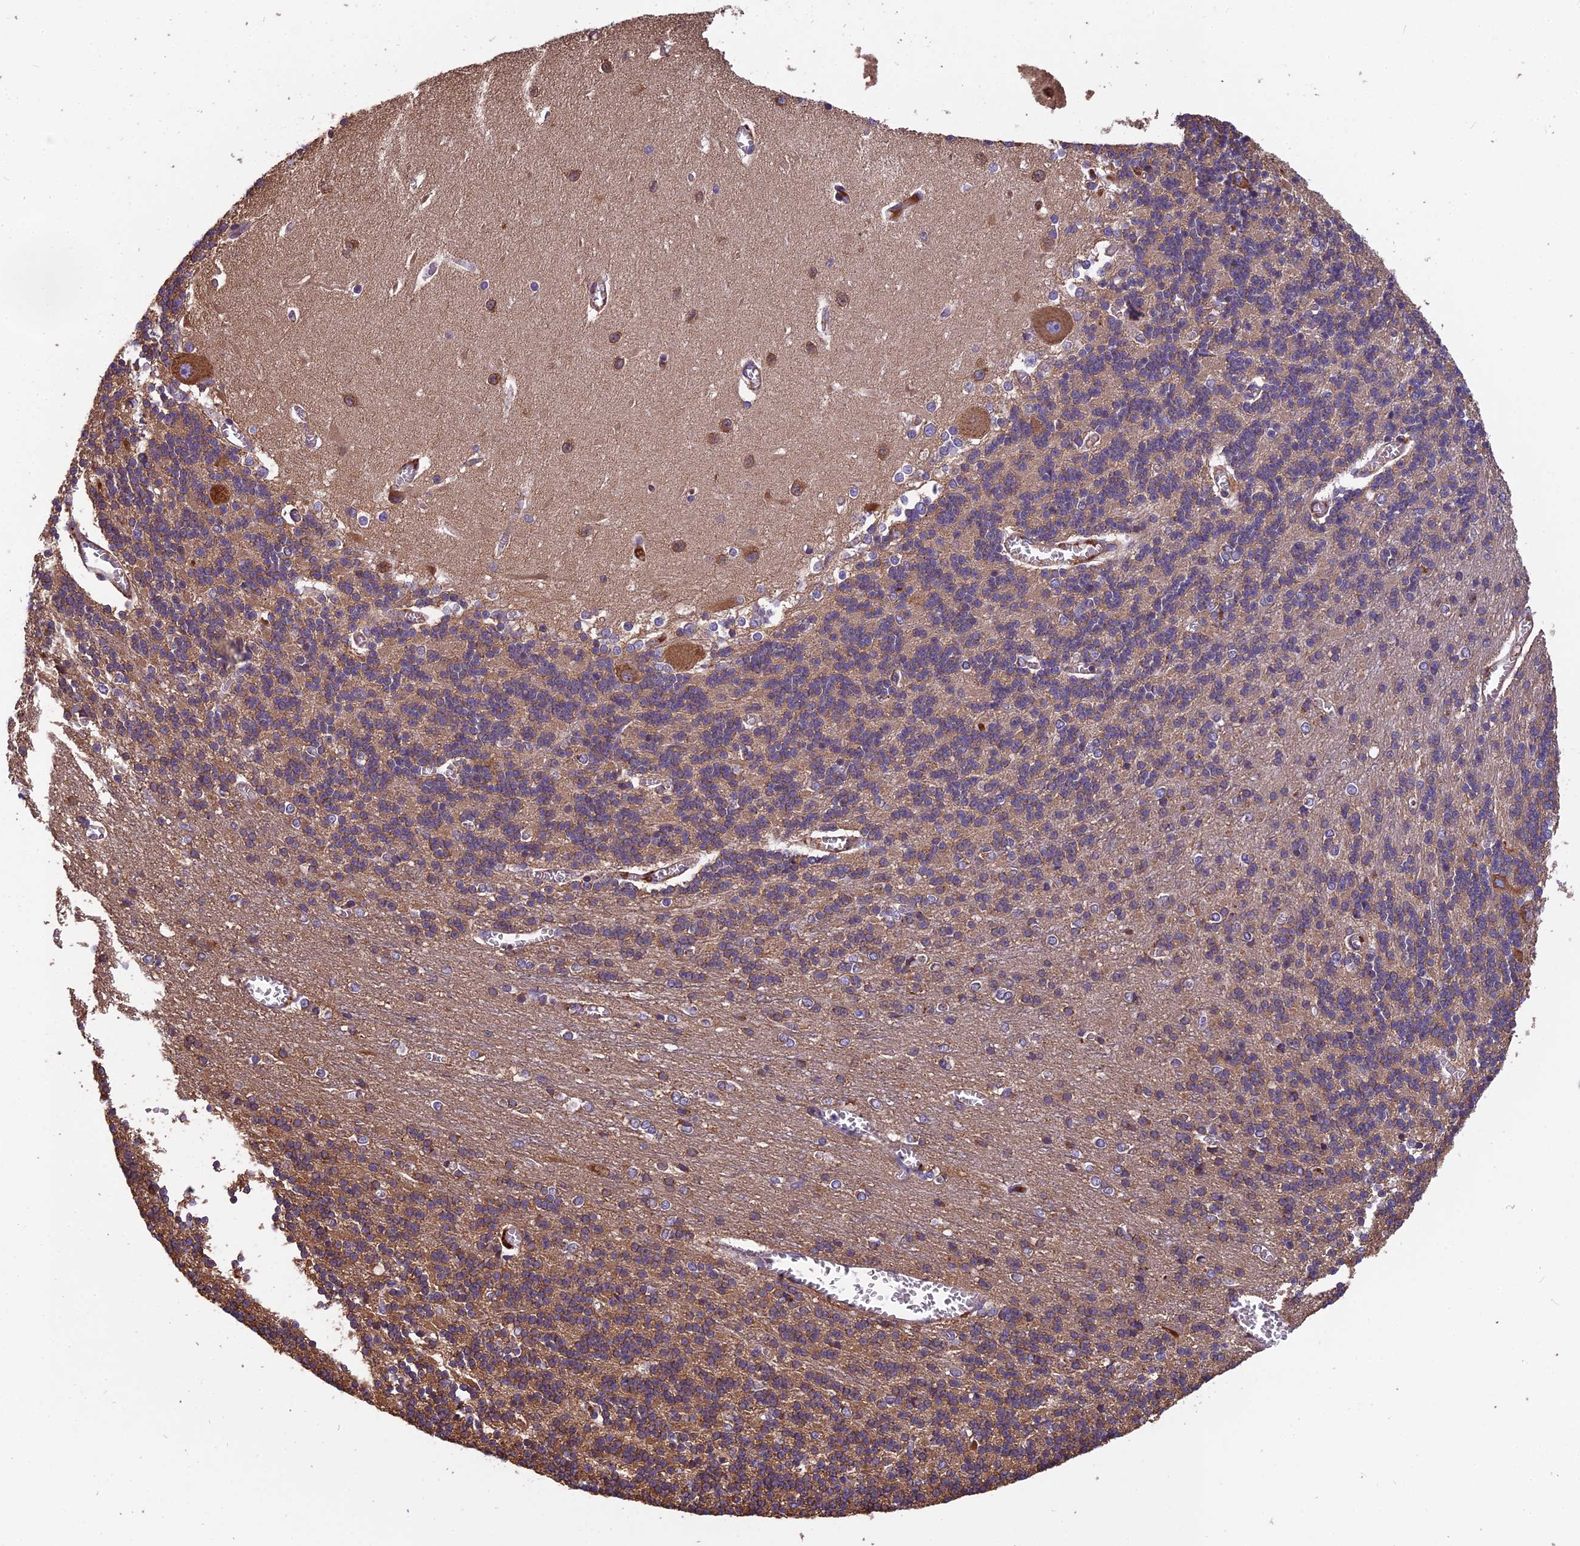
{"staining": {"intensity": "moderate", "quantity": "25%-75%", "location": "cytoplasmic/membranous"}, "tissue": "cerebellum", "cell_type": "Cells in granular layer", "image_type": "normal", "snomed": [{"axis": "morphology", "description": "Normal tissue, NOS"}, {"axis": "topography", "description": "Cerebellum"}], "caption": "High-power microscopy captured an immunohistochemistry (IHC) micrograph of benign cerebellum, revealing moderate cytoplasmic/membranous expression in about 25%-75% of cells in granular layer. The staining is performed using DAB (3,3'-diaminobenzidine) brown chromogen to label protein expression. The nuclei are counter-stained blue using hematoxylin.", "gene": "SPDL1", "patient": {"sex": "male", "age": 37}}